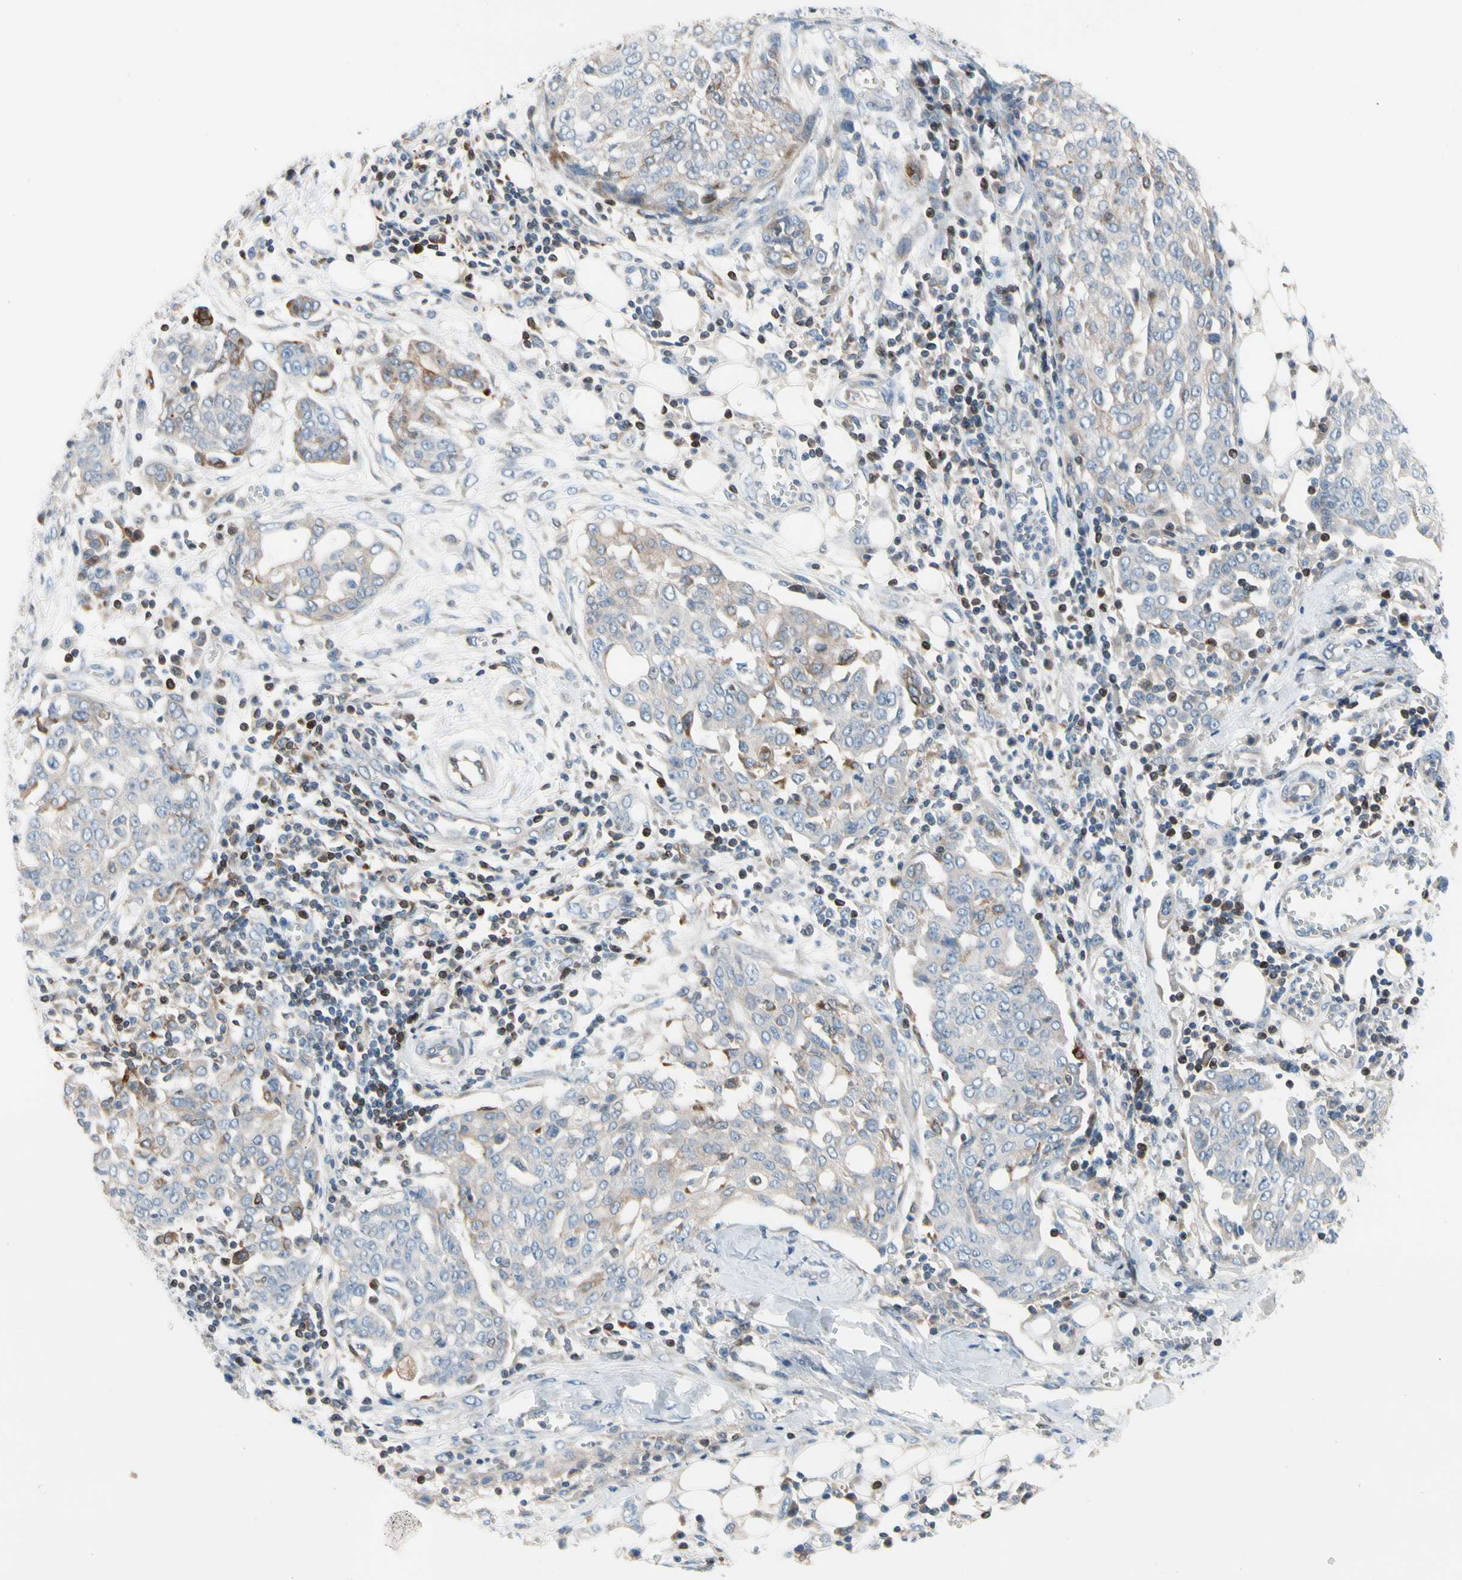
{"staining": {"intensity": "negative", "quantity": "none", "location": "none"}, "tissue": "ovarian cancer", "cell_type": "Tumor cells", "image_type": "cancer", "snomed": [{"axis": "morphology", "description": "Cystadenocarcinoma, serous, NOS"}, {"axis": "topography", "description": "Soft tissue"}, {"axis": "topography", "description": "Ovary"}], "caption": "Photomicrograph shows no significant protein positivity in tumor cells of serous cystadenocarcinoma (ovarian).", "gene": "MAP3K3", "patient": {"sex": "female", "age": 57}}